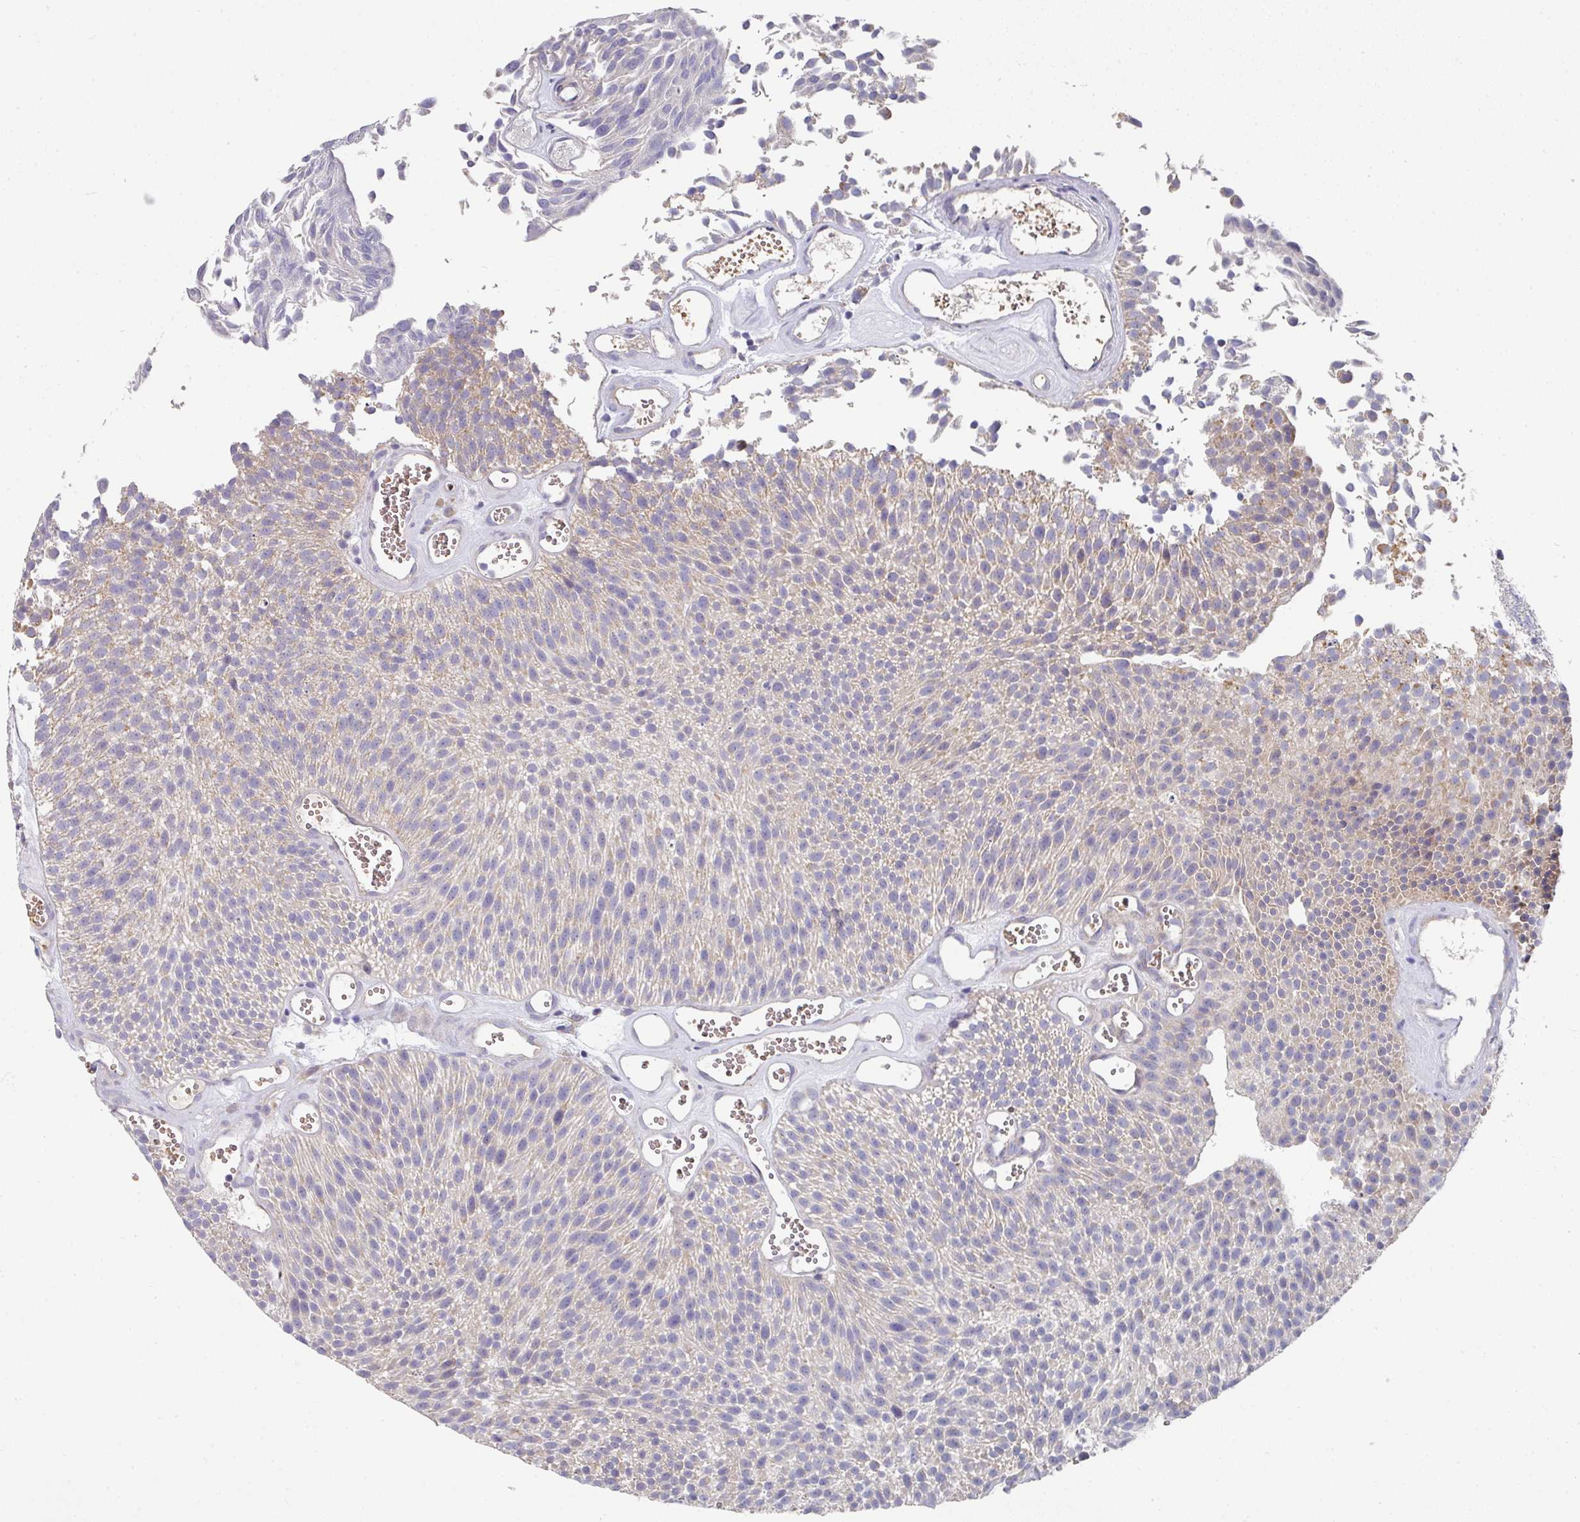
{"staining": {"intensity": "negative", "quantity": "none", "location": "none"}, "tissue": "urothelial cancer", "cell_type": "Tumor cells", "image_type": "cancer", "snomed": [{"axis": "morphology", "description": "Urothelial carcinoma, Low grade"}, {"axis": "topography", "description": "Urinary bladder"}], "caption": "IHC of urothelial cancer reveals no expression in tumor cells.", "gene": "PYROXD2", "patient": {"sex": "female", "age": 79}}